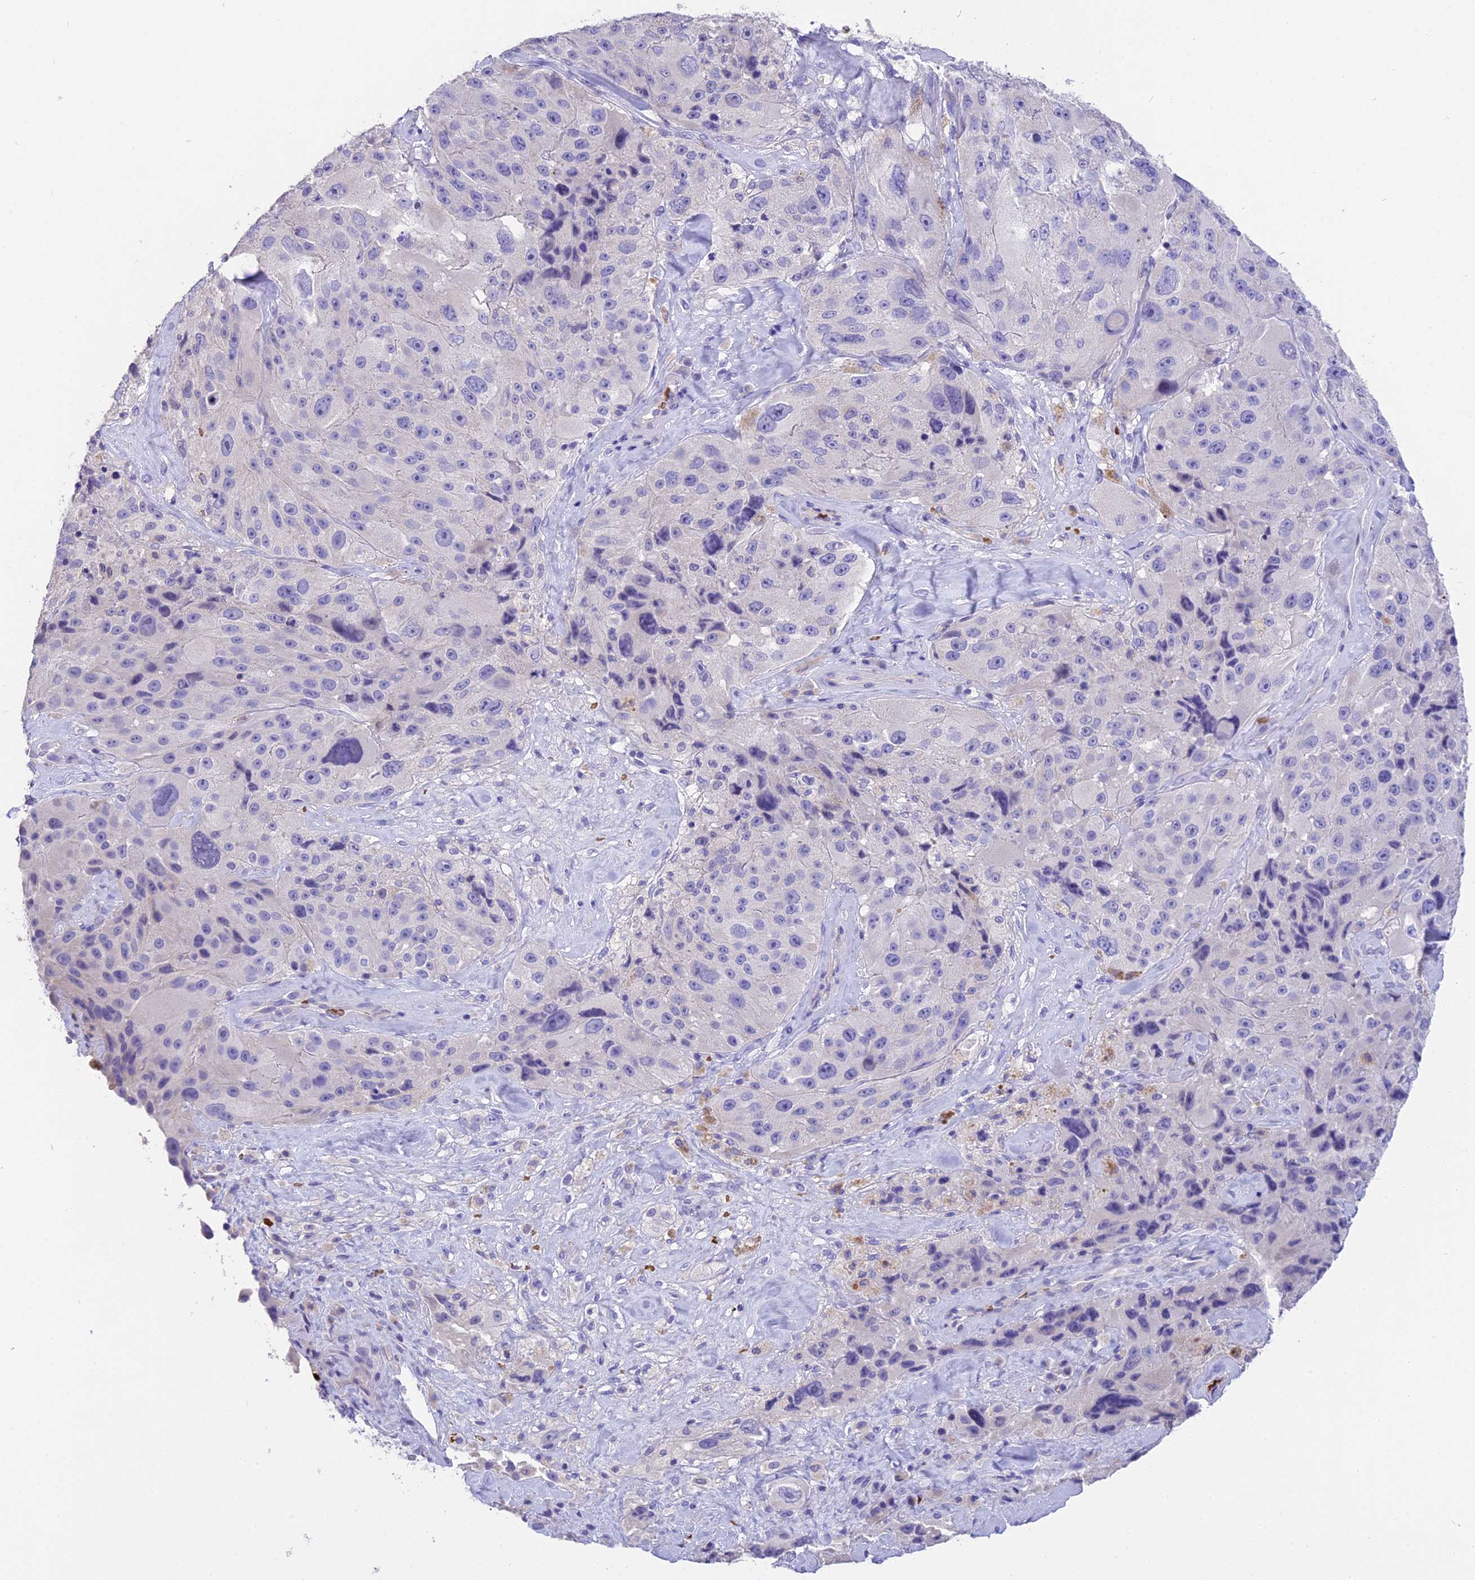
{"staining": {"intensity": "negative", "quantity": "none", "location": "none"}, "tissue": "melanoma", "cell_type": "Tumor cells", "image_type": "cancer", "snomed": [{"axis": "morphology", "description": "Malignant melanoma, Metastatic site"}, {"axis": "topography", "description": "Lymph node"}], "caption": "High power microscopy histopathology image of an IHC photomicrograph of melanoma, revealing no significant expression in tumor cells. (Brightfield microscopy of DAB (3,3'-diaminobenzidine) immunohistochemistry at high magnification).", "gene": "TNNC2", "patient": {"sex": "male", "age": 62}}